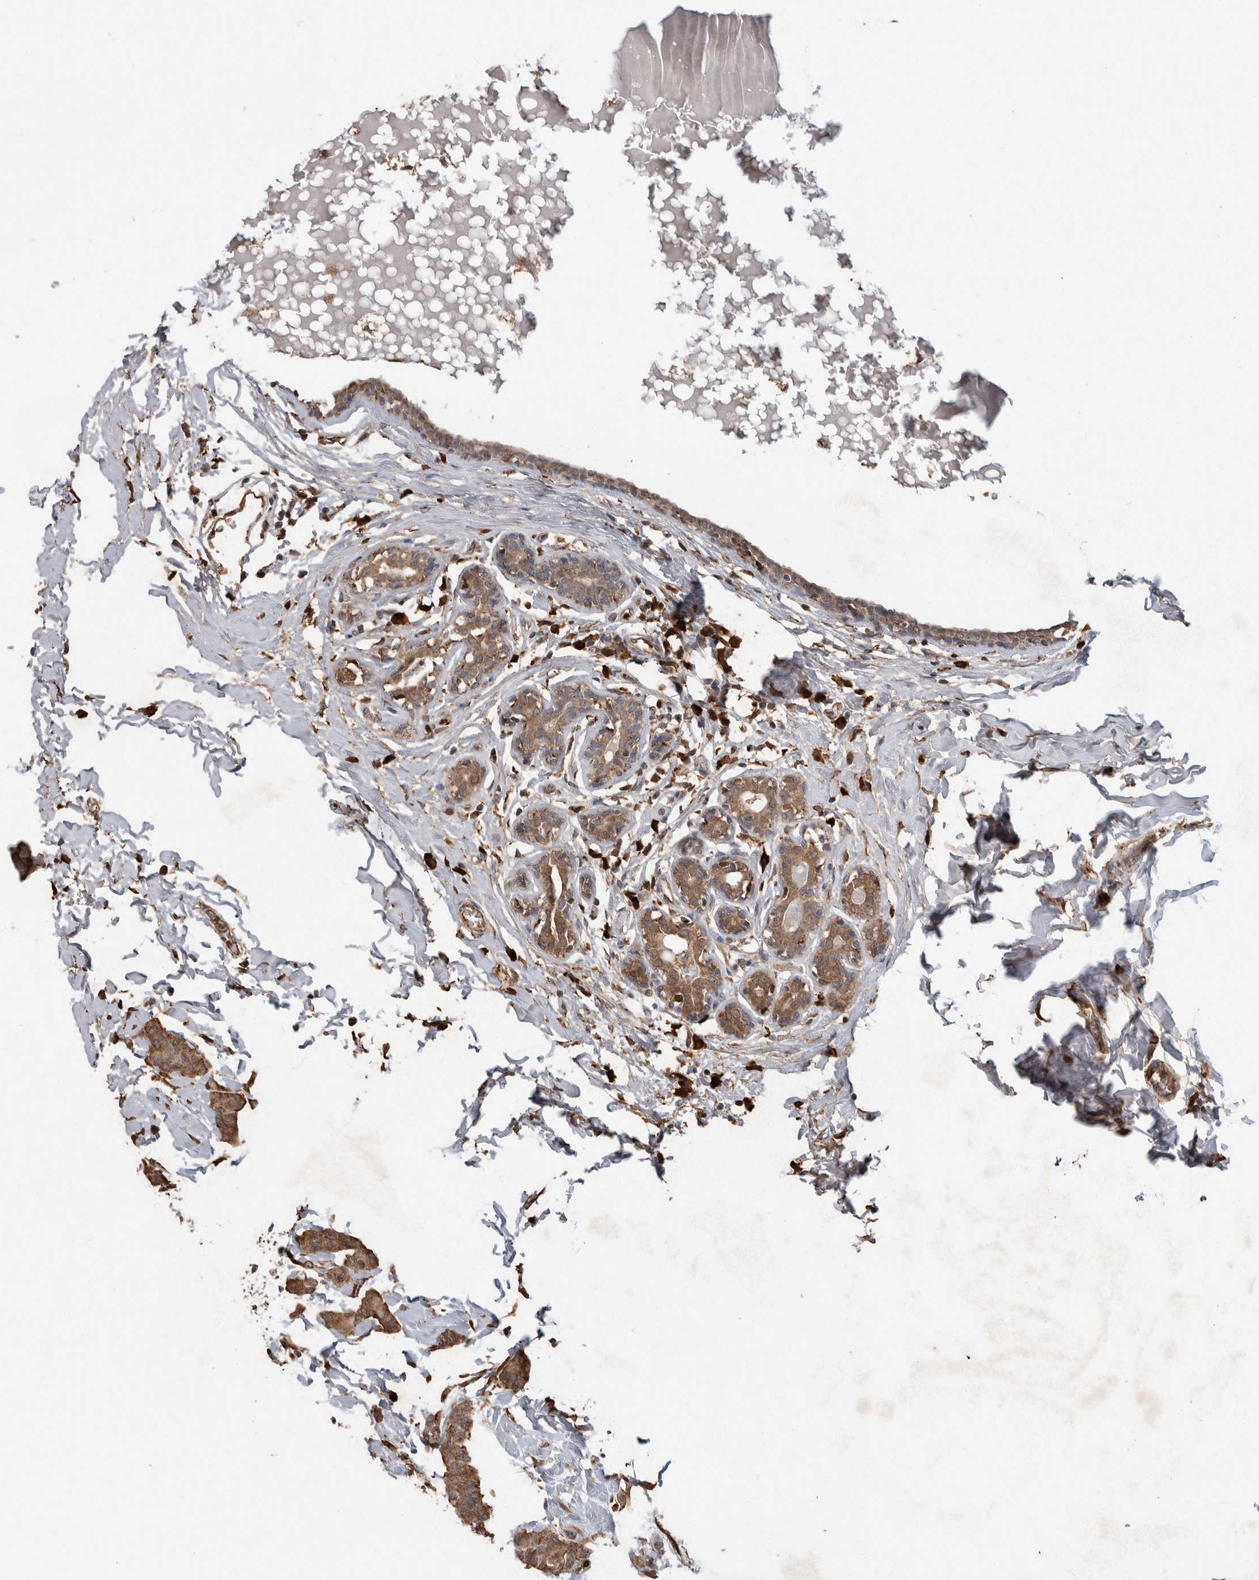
{"staining": {"intensity": "moderate", "quantity": ">75%", "location": "cytoplasmic/membranous"}, "tissue": "breast cancer", "cell_type": "Tumor cells", "image_type": "cancer", "snomed": [{"axis": "morphology", "description": "Normal tissue, NOS"}, {"axis": "morphology", "description": "Duct carcinoma"}, {"axis": "topography", "description": "Breast"}], "caption": "Immunohistochemistry (DAB) staining of breast infiltrating ductal carcinoma shows moderate cytoplasmic/membranous protein staining in approximately >75% of tumor cells. (Brightfield microscopy of DAB IHC at high magnification).", "gene": "ADGRL3", "patient": {"sex": "female", "age": 40}}